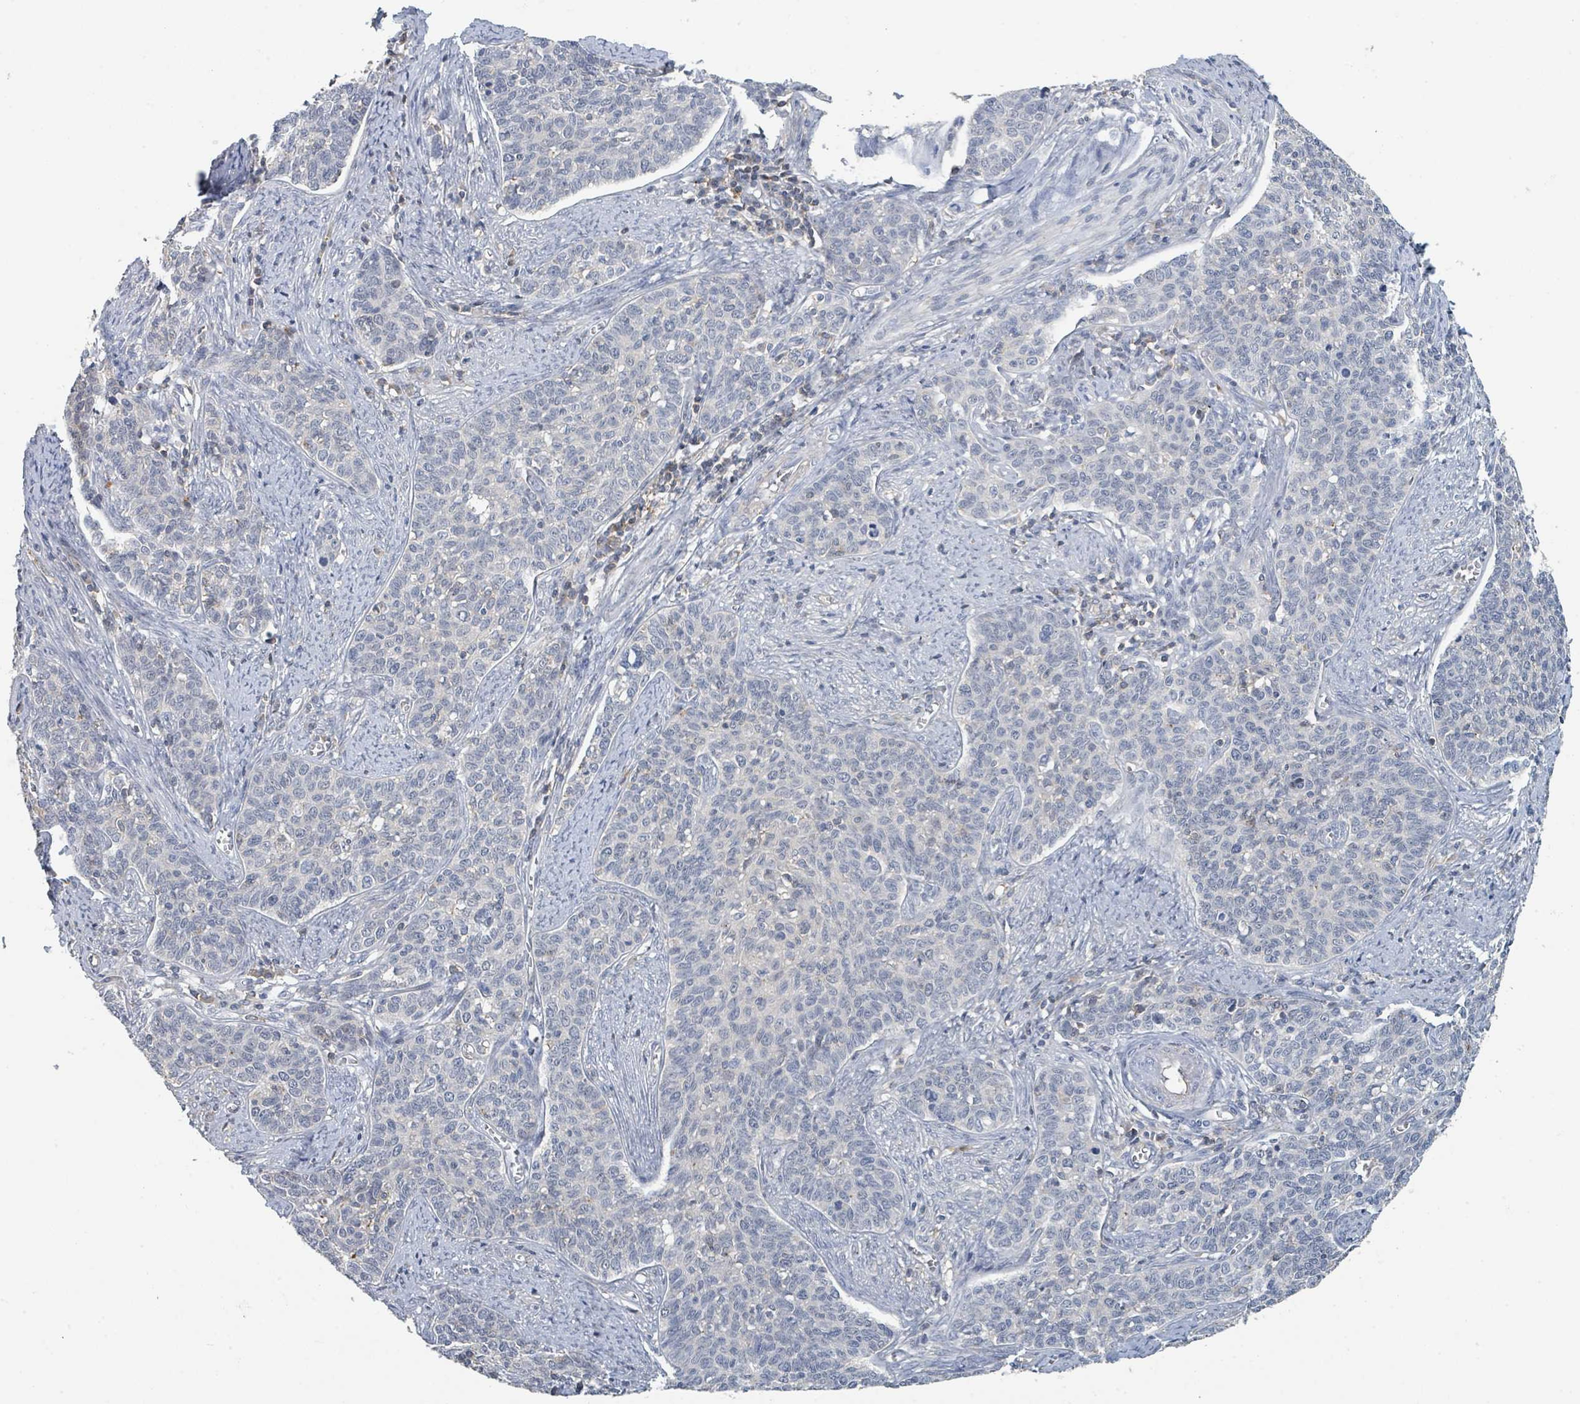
{"staining": {"intensity": "negative", "quantity": "none", "location": "none"}, "tissue": "cervical cancer", "cell_type": "Tumor cells", "image_type": "cancer", "snomed": [{"axis": "morphology", "description": "Squamous cell carcinoma, NOS"}, {"axis": "topography", "description": "Cervix"}], "caption": "High power microscopy image of an immunohistochemistry photomicrograph of cervical cancer (squamous cell carcinoma), revealing no significant expression in tumor cells.", "gene": "LRRC42", "patient": {"sex": "female", "age": 39}}